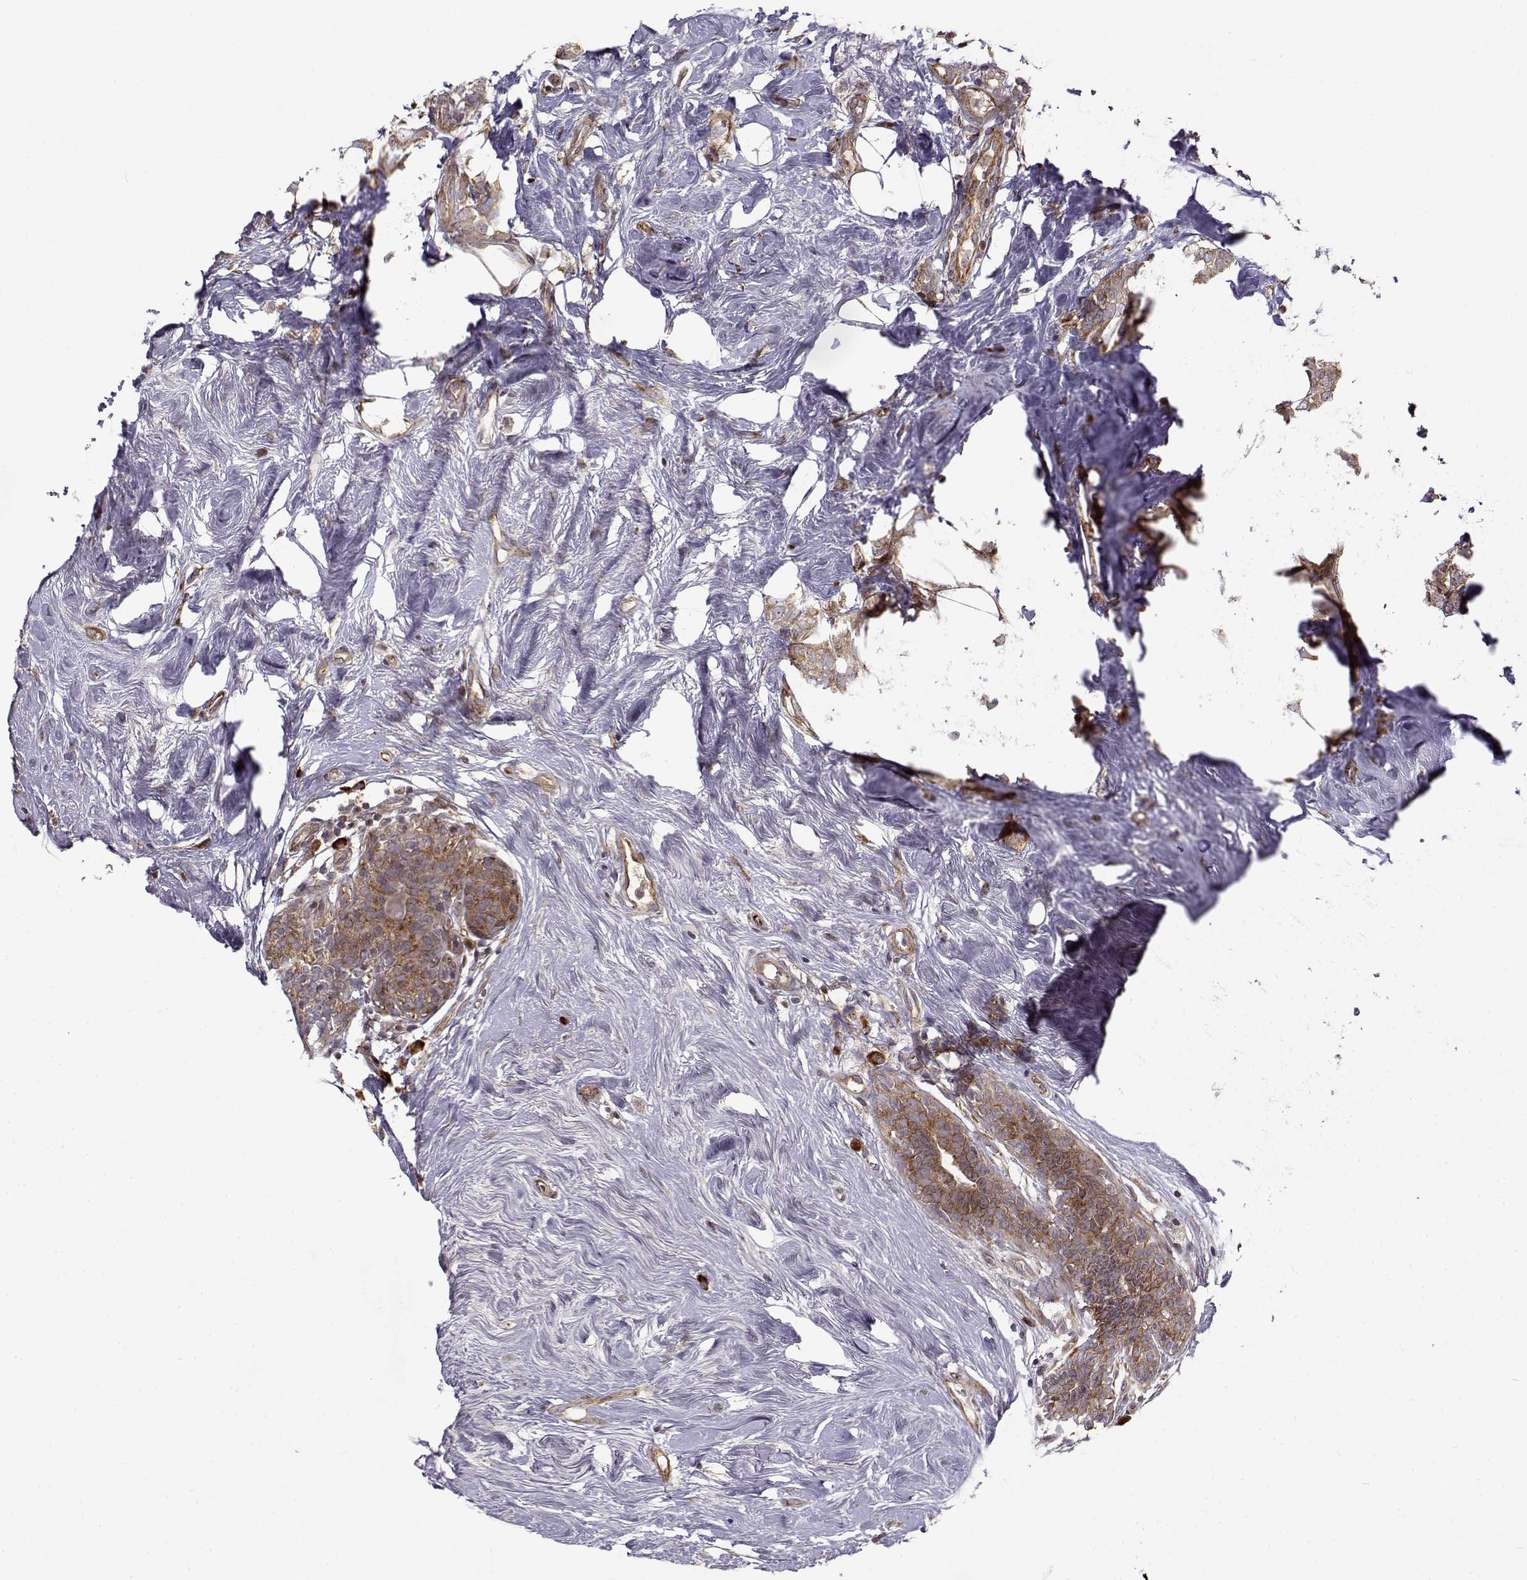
{"staining": {"intensity": "moderate", "quantity": ">75%", "location": "cytoplasmic/membranous"}, "tissue": "breast cancer", "cell_type": "Tumor cells", "image_type": "cancer", "snomed": [{"axis": "morphology", "description": "Lobular carcinoma"}, {"axis": "topography", "description": "Breast"}], "caption": "An immunohistochemistry micrograph of tumor tissue is shown. Protein staining in brown shows moderate cytoplasmic/membranous positivity in lobular carcinoma (breast) within tumor cells.", "gene": "RPL31", "patient": {"sex": "female", "age": 49}}